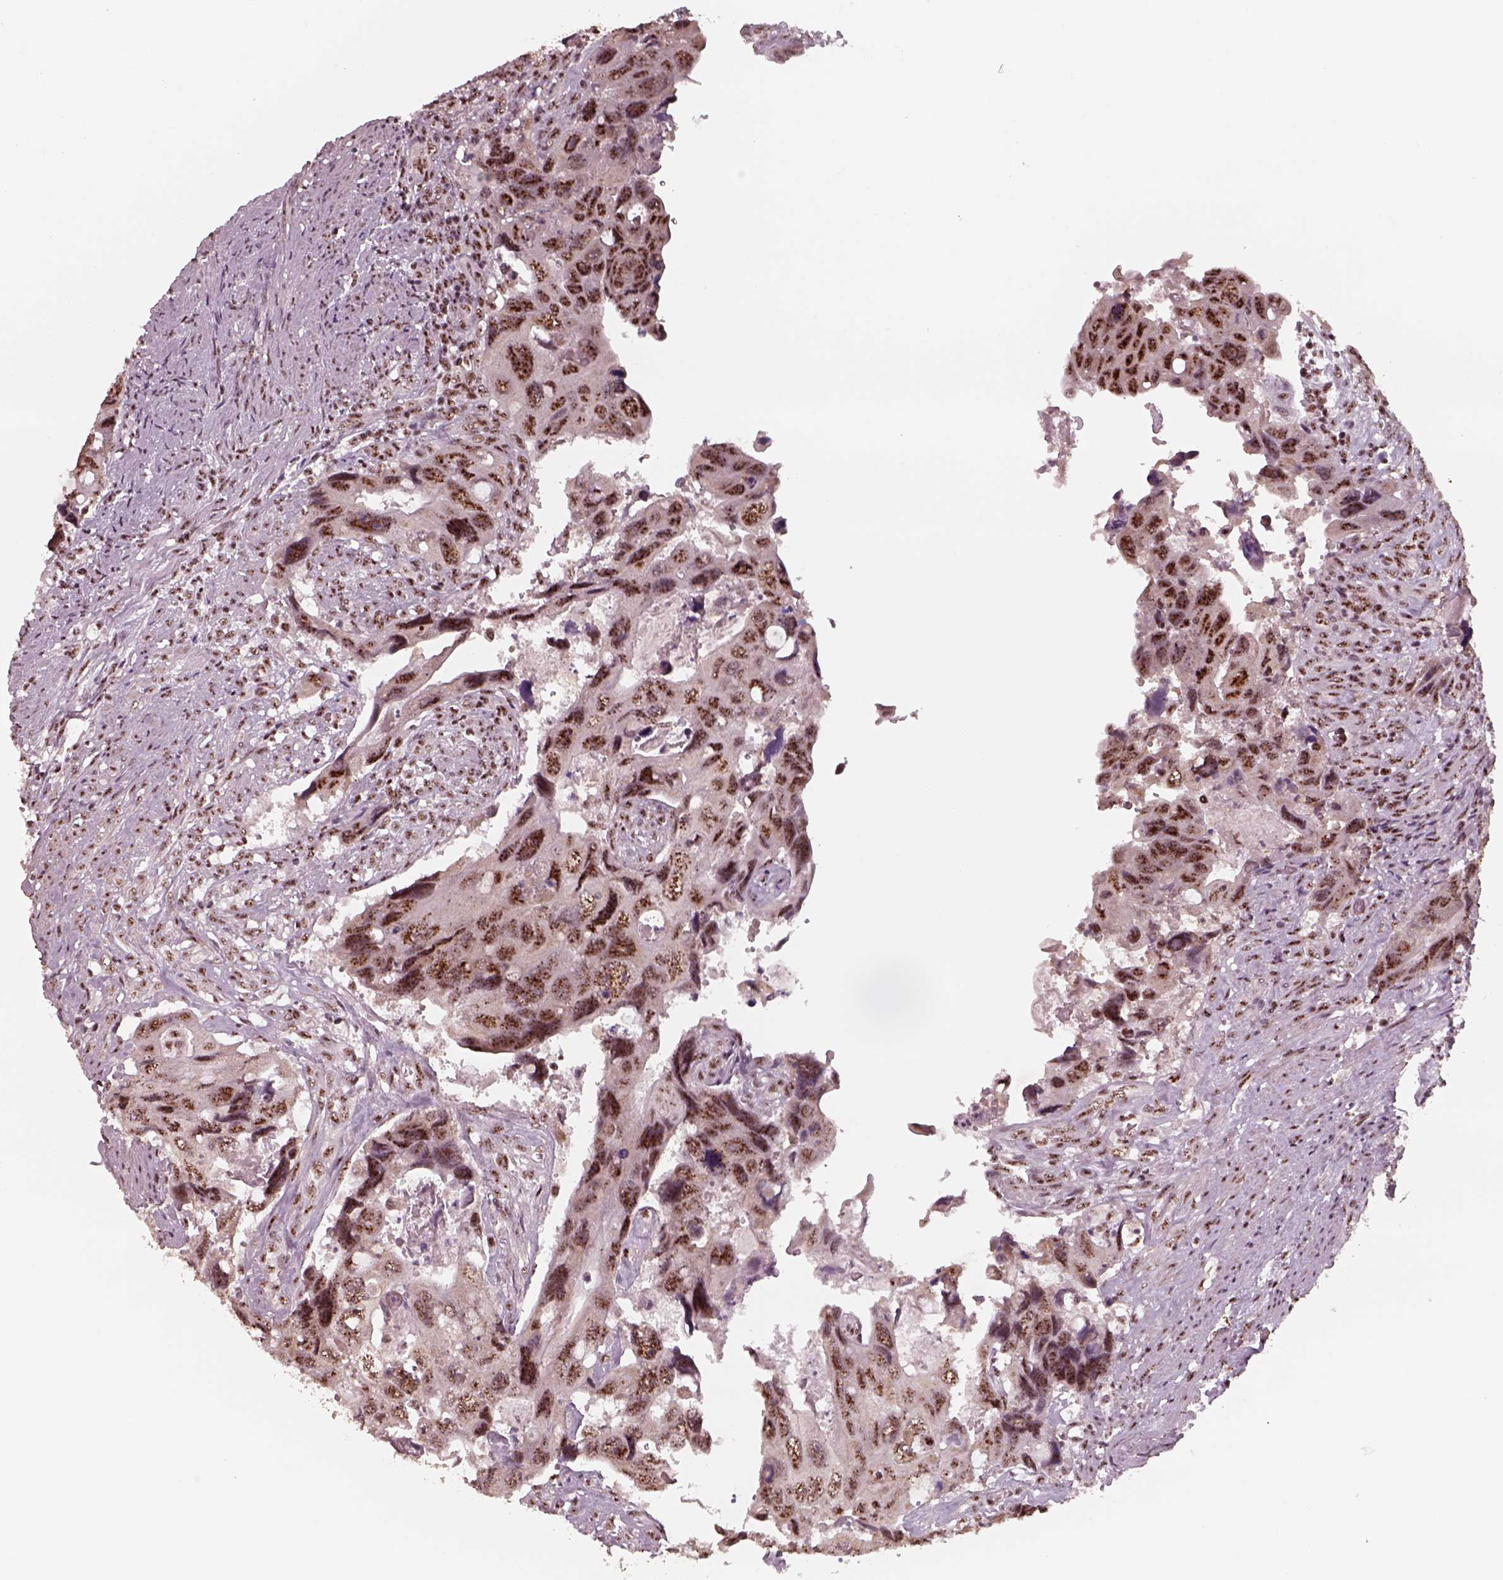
{"staining": {"intensity": "strong", "quantity": ">75%", "location": "nuclear"}, "tissue": "colorectal cancer", "cell_type": "Tumor cells", "image_type": "cancer", "snomed": [{"axis": "morphology", "description": "Adenocarcinoma, NOS"}, {"axis": "topography", "description": "Rectum"}], "caption": "Immunohistochemical staining of human colorectal cancer (adenocarcinoma) displays high levels of strong nuclear protein staining in about >75% of tumor cells. (DAB (3,3'-diaminobenzidine) = brown stain, brightfield microscopy at high magnification).", "gene": "ATXN7L3", "patient": {"sex": "male", "age": 62}}